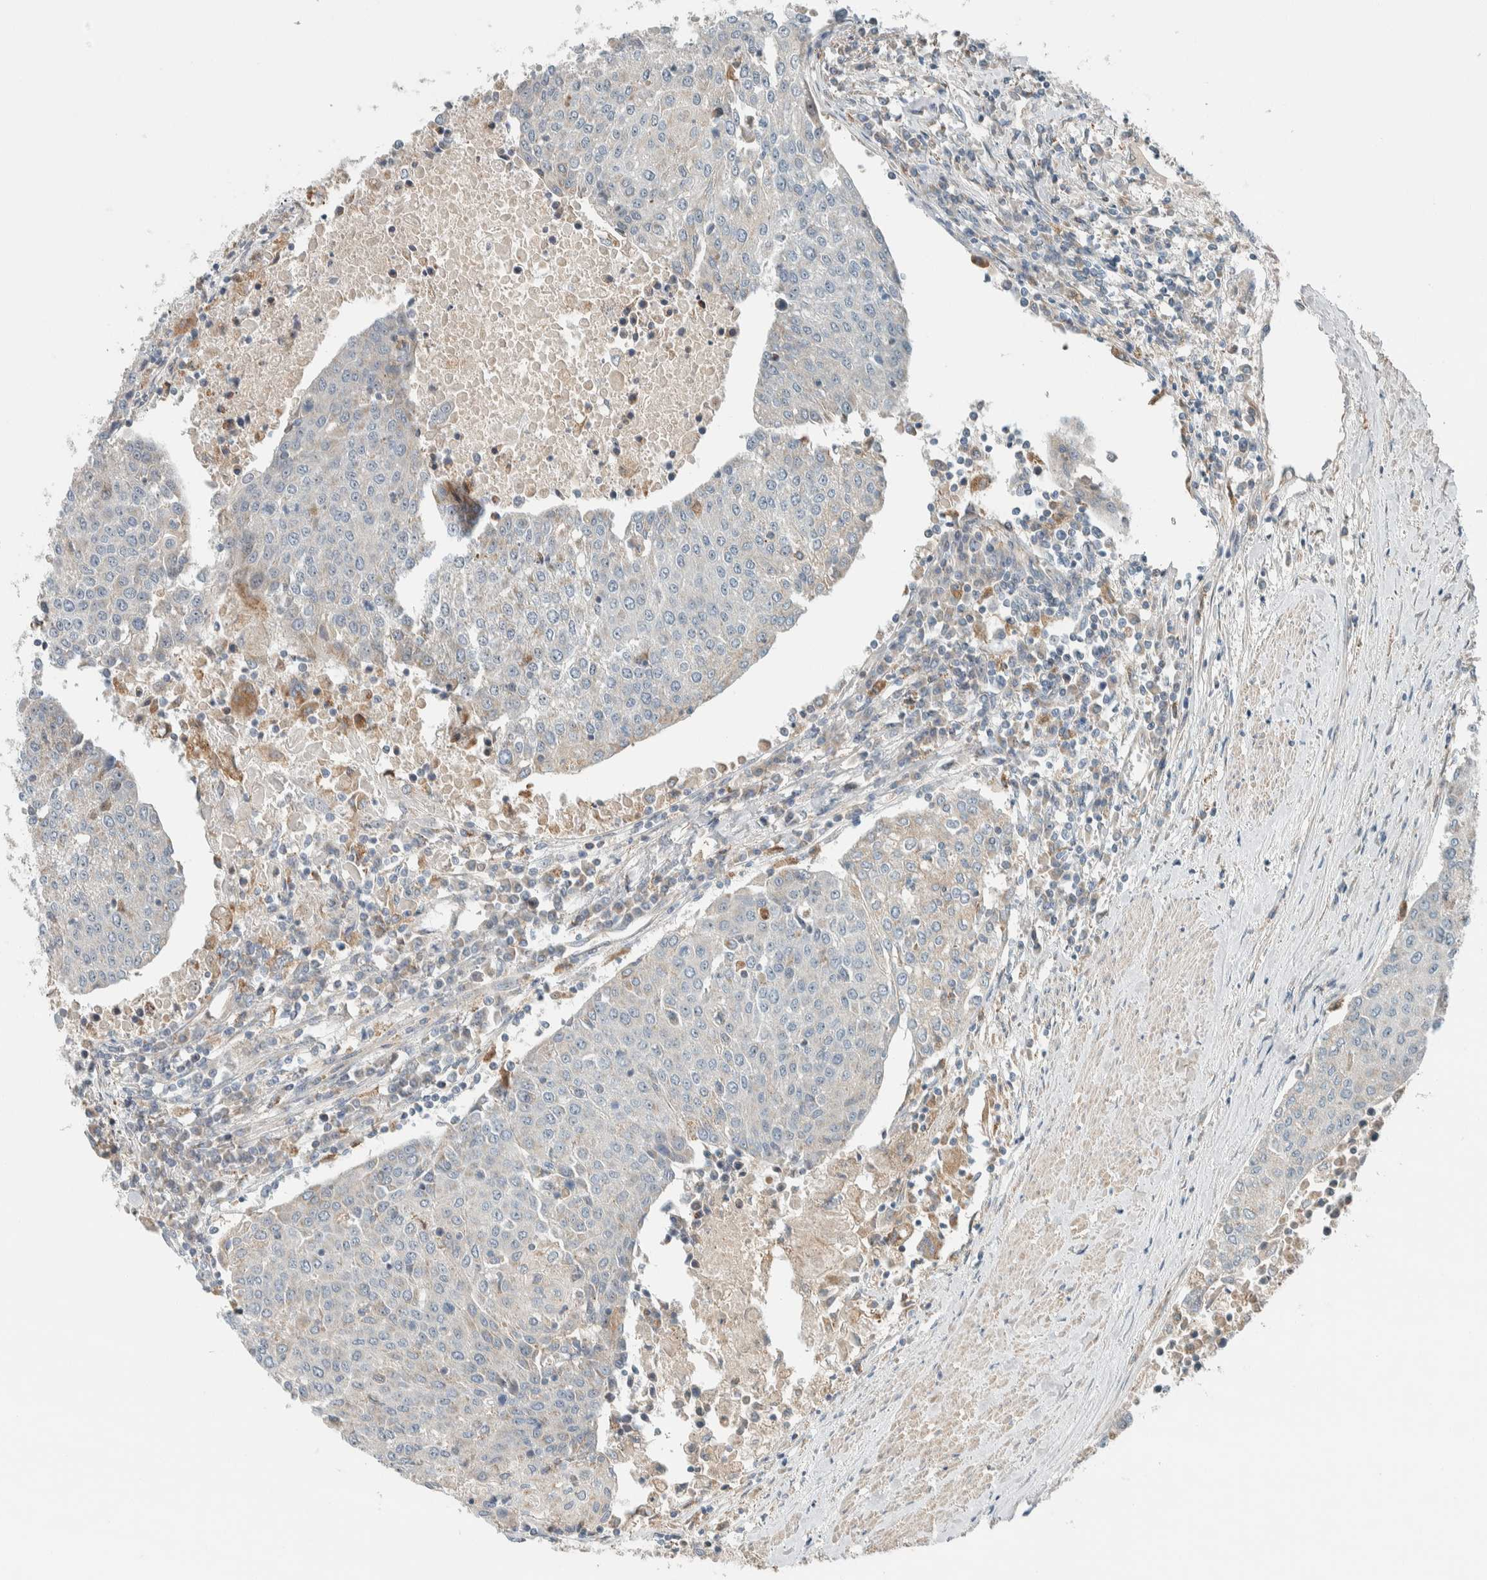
{"staining": {"intensity": "negative", "quantity": "none", "location": "none"}, "tissue": "urothelial cancer", "cell_type": "Tumor cells", "image_type": "cancer", "snomed": [{"axis": "morphology", "description": "Urothelial carcinoma, High grade"}, {"axis": "topography", "description": "Urinary bladder"}], "caption": "Tumor cells show no significant protein positivity in urothelial carcinoma (high-grade).", "gene": "SLFN12L", "patient": {"sex": "female", "age": 85}}